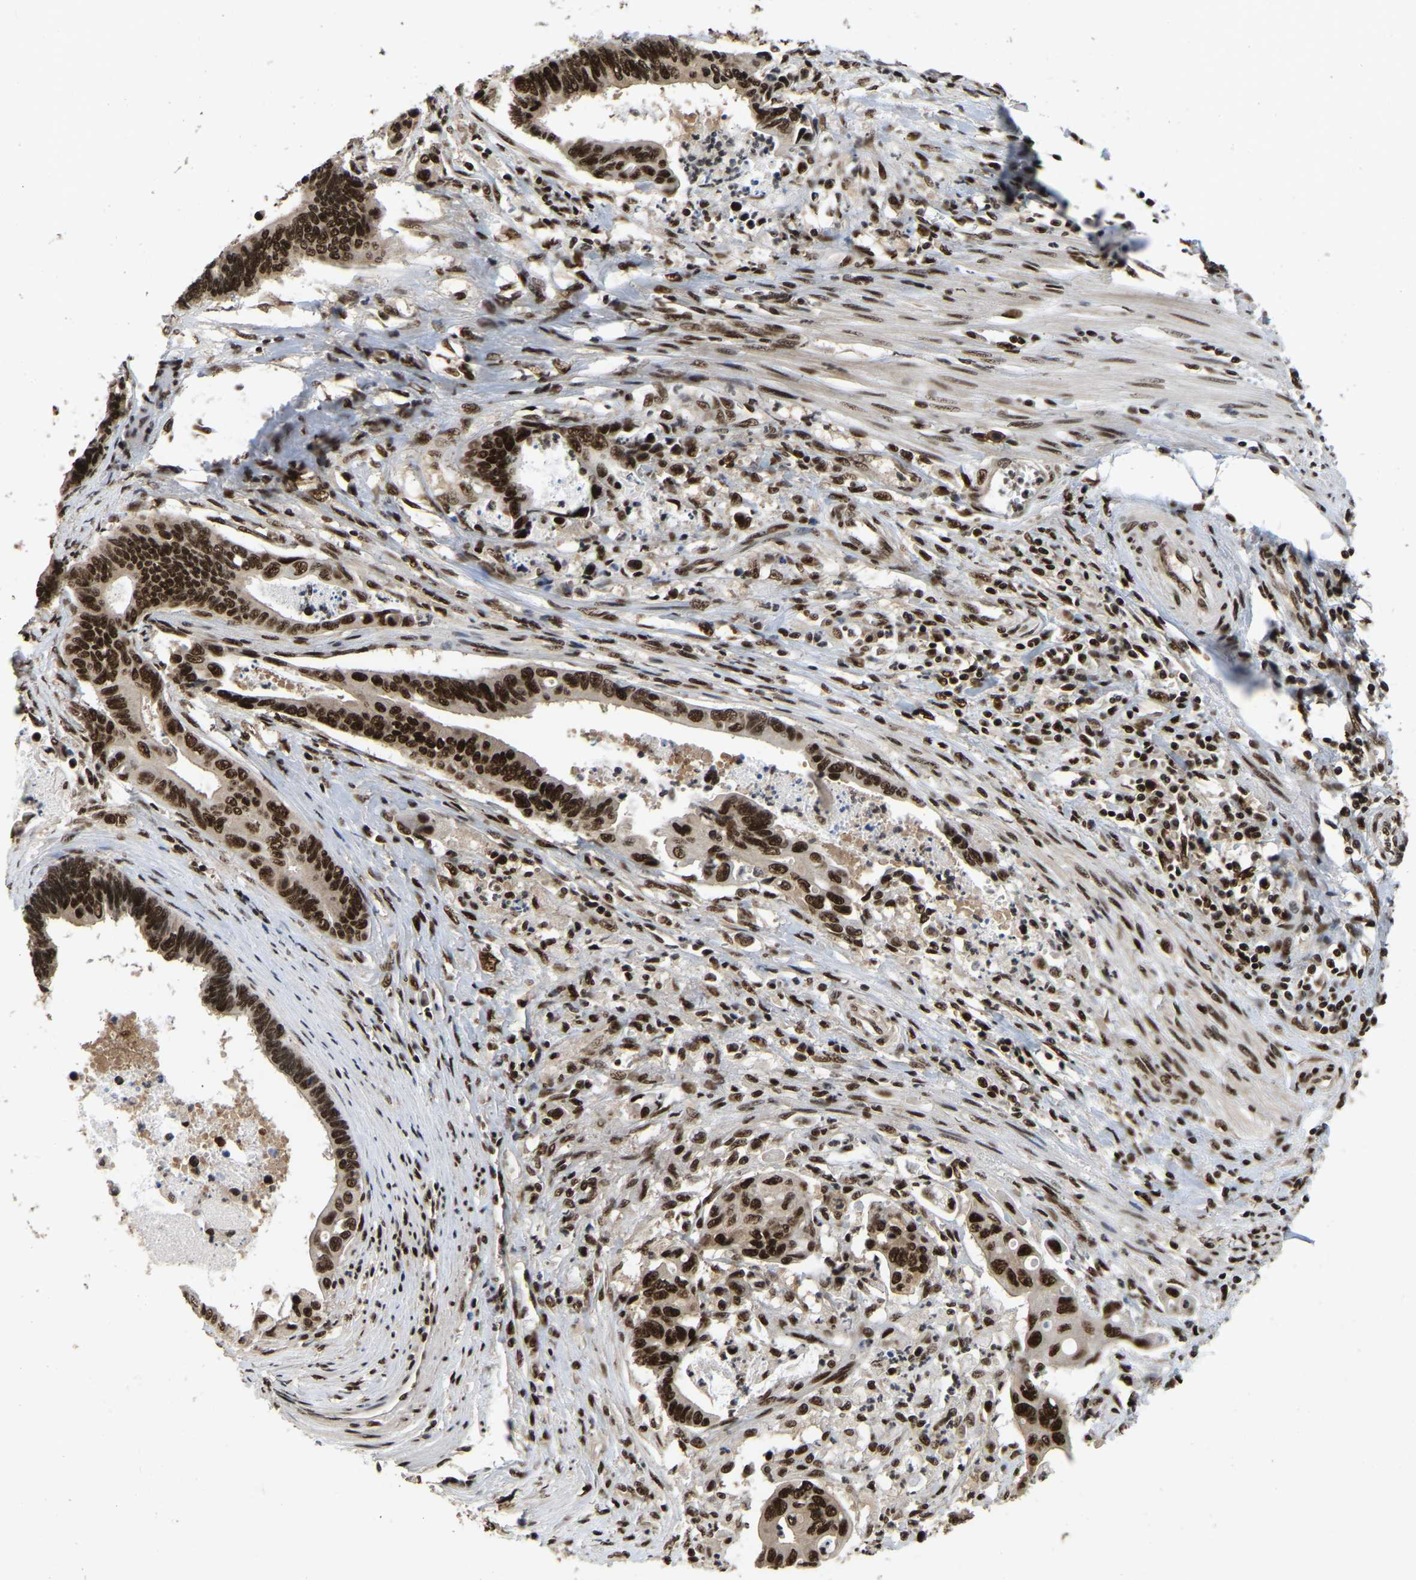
{"staining": {"intensity": "strong", "quantity": ">75%", "location": "nuclear"}, "tissue": "pancreatic cancer", "cell_type": "Tumor cells", "image_type": "cancer", "snomed": [{"axis": "morphology", "description": "Adenocarcinoma, NOS"}, {"axis": "topography", "description": "Pancreas"}], "caption": "Adenocarcinoma (pancreatic) stained with DAB (3,3'-diaminobenzidine) immunohistochemistry shows high levels of strong nuclear staining in about >75% of tumor cells.", "gene": "TBL1XR1", "patient": {"sex": "female", "age": 70}}